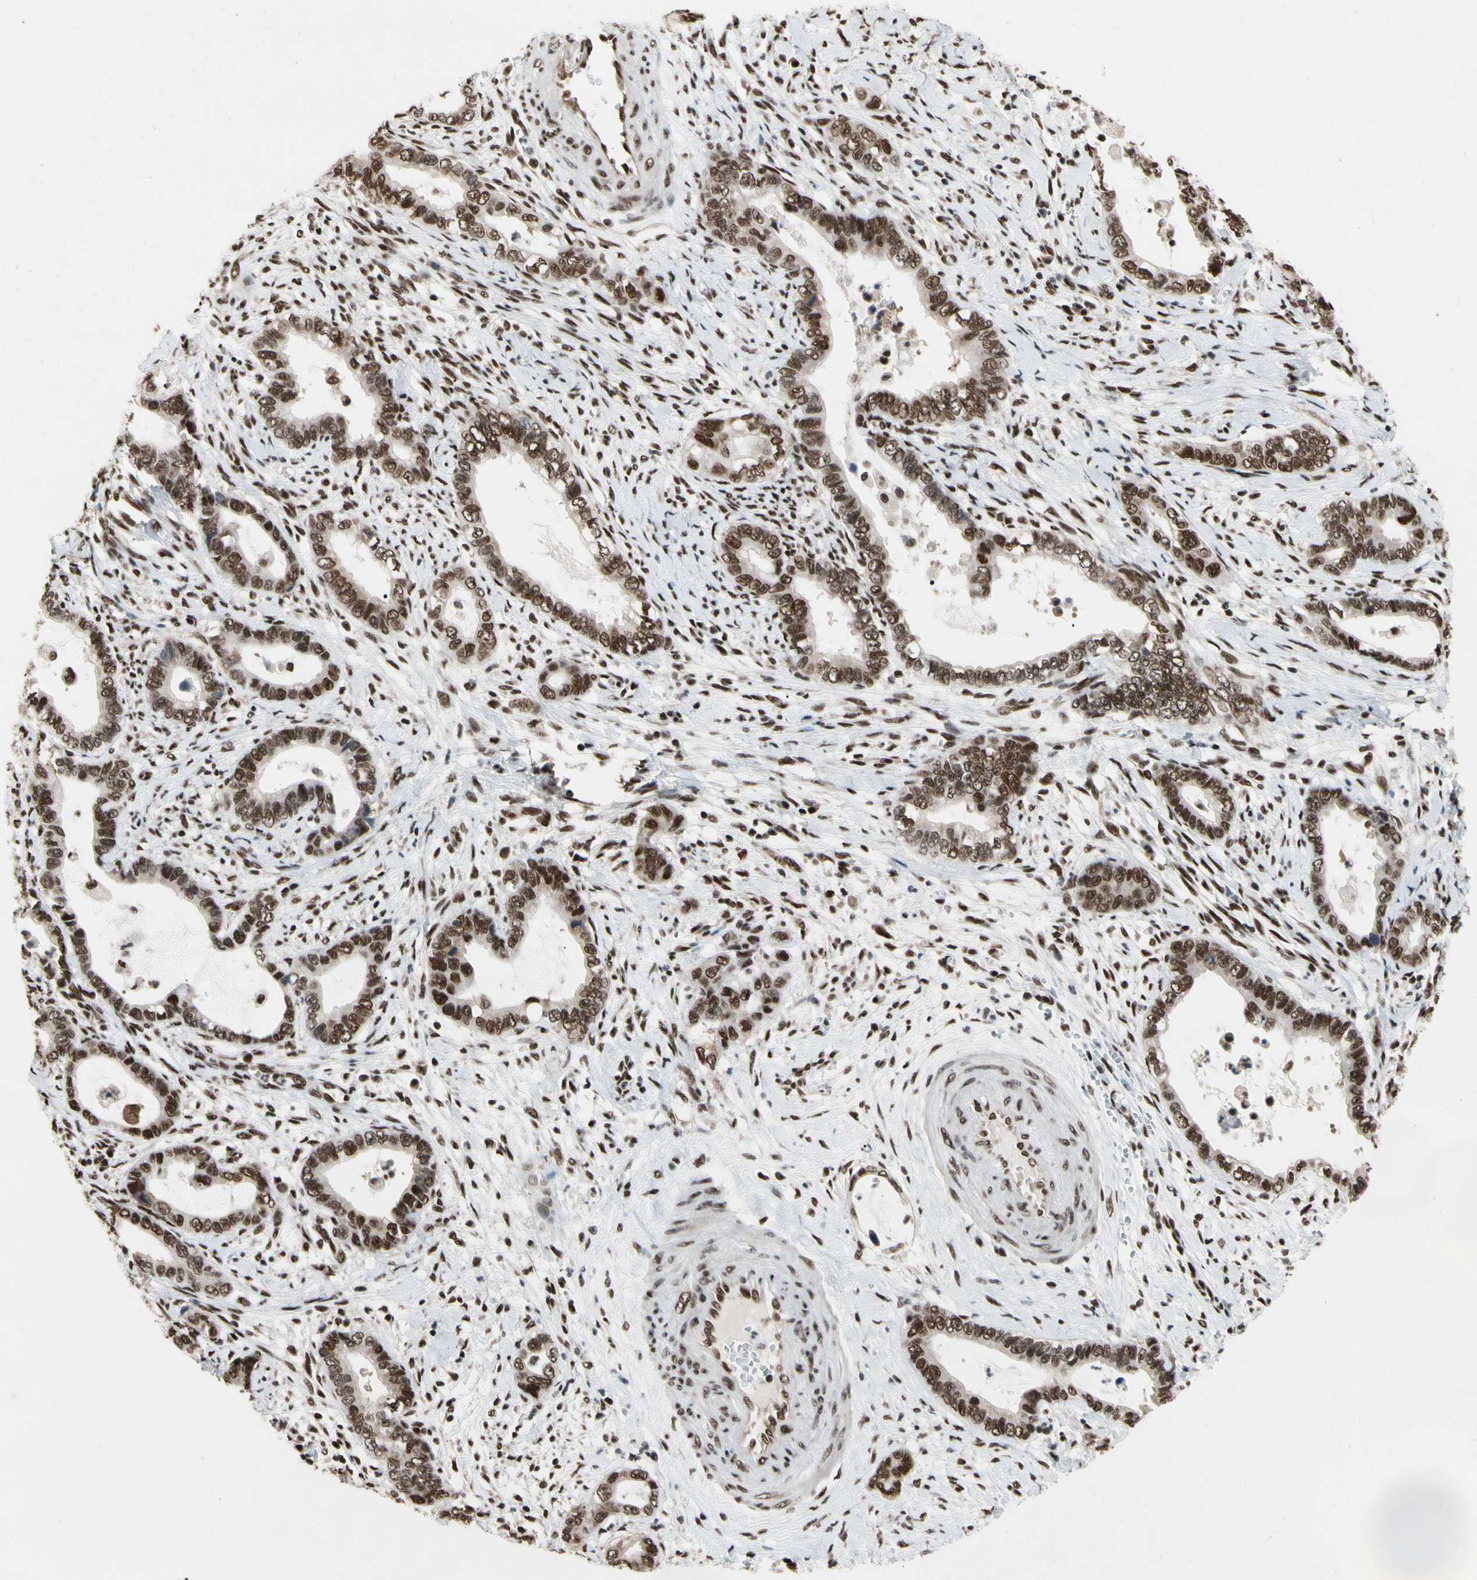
{"staining": {"intensity": "strong", "quantity": ">75%", "location": "nuclear"}, "tissue": "cervical cancer", "cell_type": "Tumor cells", "image_type": "cancer", "snomed": [{"axis": "morphology", "description": "Adenocarcinoma, NOS"}, {"axis": "topography", "description": "Cervix"}], "caption": "Strong nuclear positivity for a protein is identified in approximately >75% of tumor cells of cervical adenocarcinoma using IHC.", "gene": "FAM98B", "patient": {"sex": "female", "age": 44}}